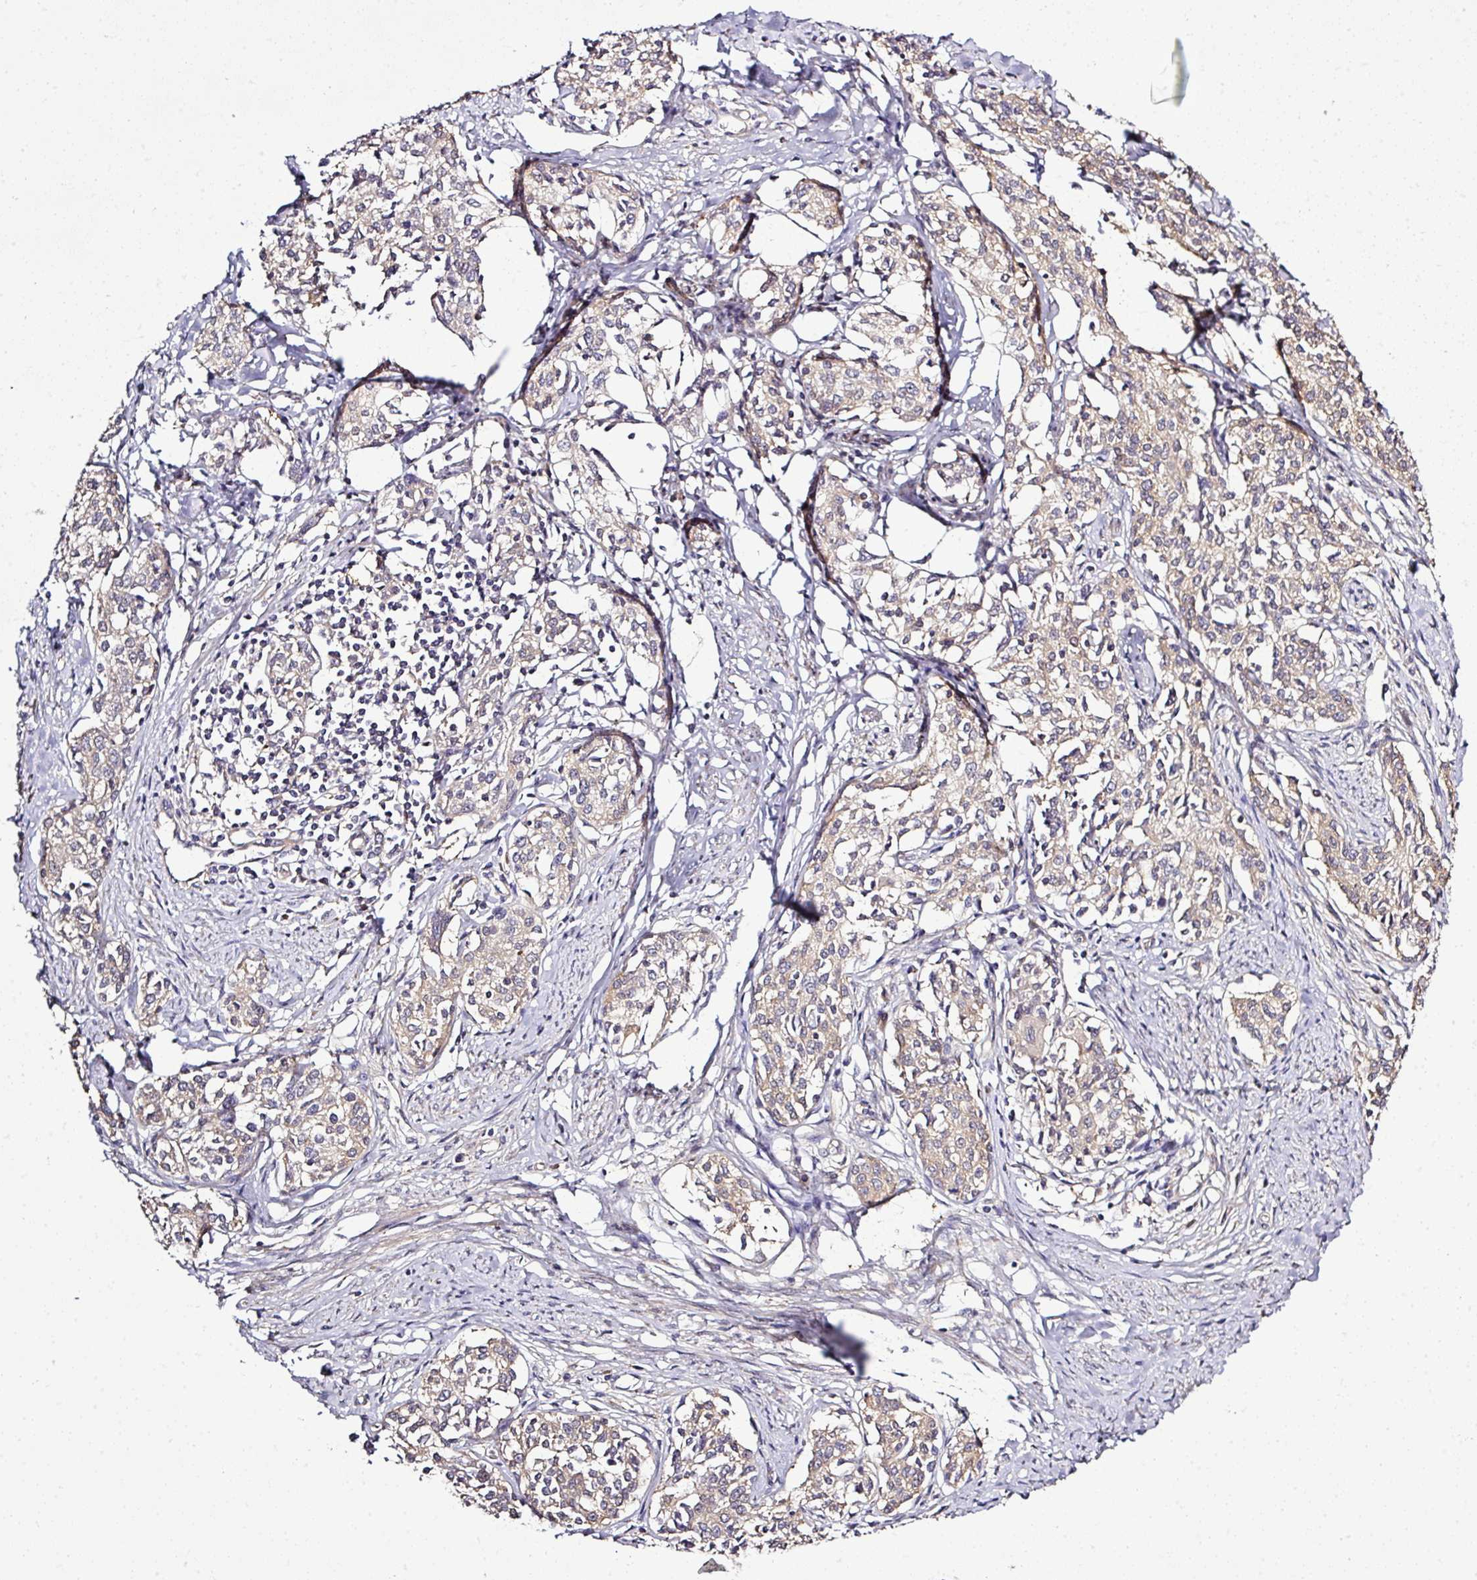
{"staining": {"intensity": "weak", "quantity": "25%-75%", "location": "cytoplasmic/membranous"}, "tissue": "cervical cancer", "cell_type": "Tumor cells", "image_type": "cancer", "snomed": [{"axis": "morphology", "description": "Squamous cell carcinoma, NOS"}, {"axis": "morphology", "description": "Adenocarcinoma, NOS"}, {"axis": "topography", "description": "Cervix"}], "caption": "Immunohistochemistry histopathology image of cervical cancer (squamous cell carcinoma) stained for a protein (brown), which reveals low levels of weak cytoplasmic/membranous positivity in about 25%-75% of tumor cells.", "gene": "TMEM107", "patient": {"sex": "female", "age": 52}}